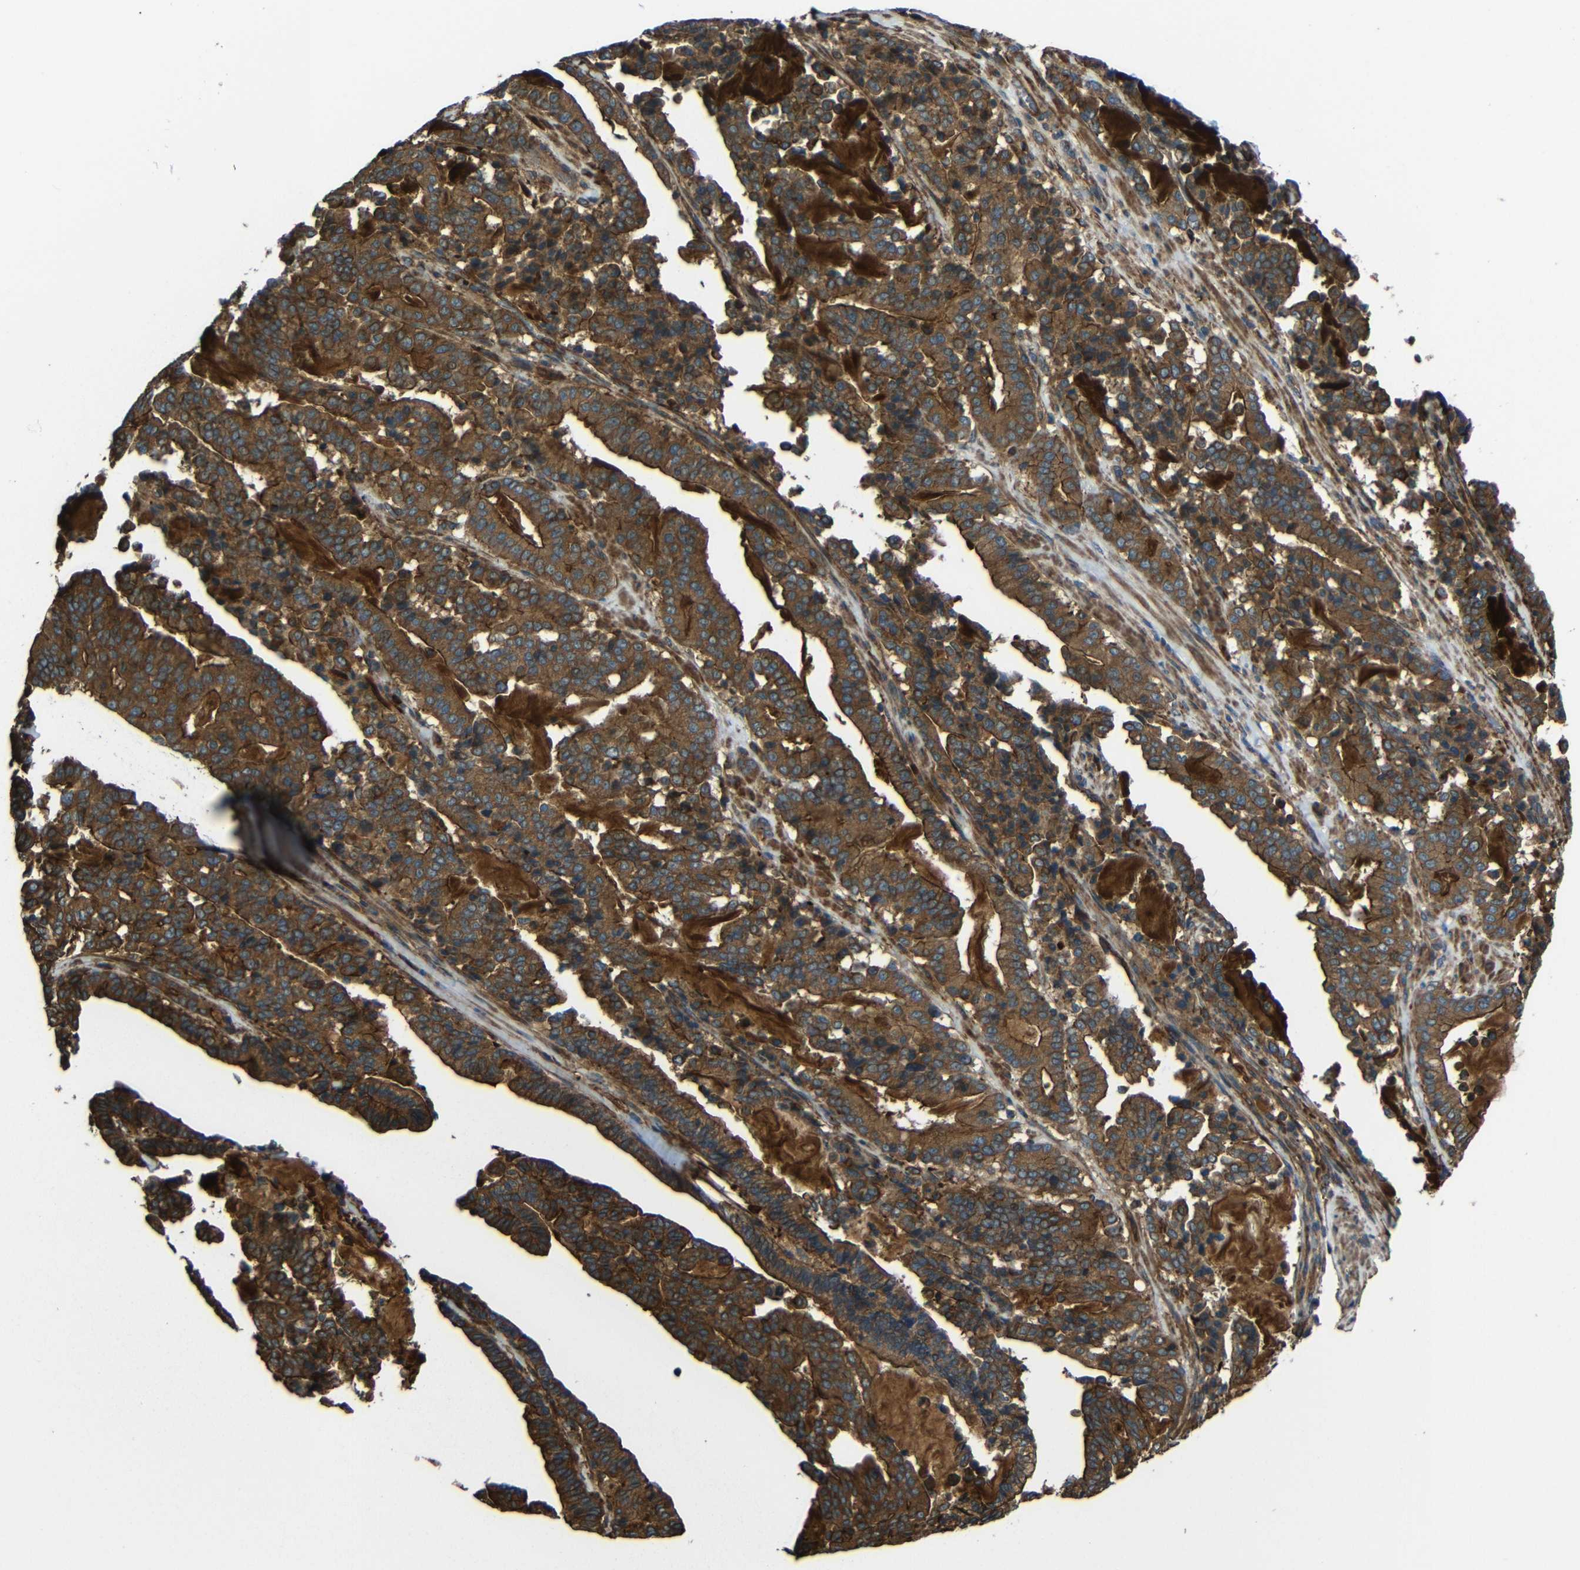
{"staining": {"intensity": "strong", "quantity": ">75%", "location": "cytoplasmic/membranous"}, "tissue": "pancreatic cancer", "cell_type": "Tumor cells", "image_type": "cancer", "snomed": [{"axis": "morphology", "description": "Adenocarcinoma, NOS"}, {"axis": "topography", "description": "Pancreas"}], "caption": "Tumor cells reveal high levels of strong cytoplasmic/membranous staining in about >75% of cells in human pancreatic adenocarcinoma.", "gene": "PTCH1", "patient": {"sex": "male", "age": 63}}